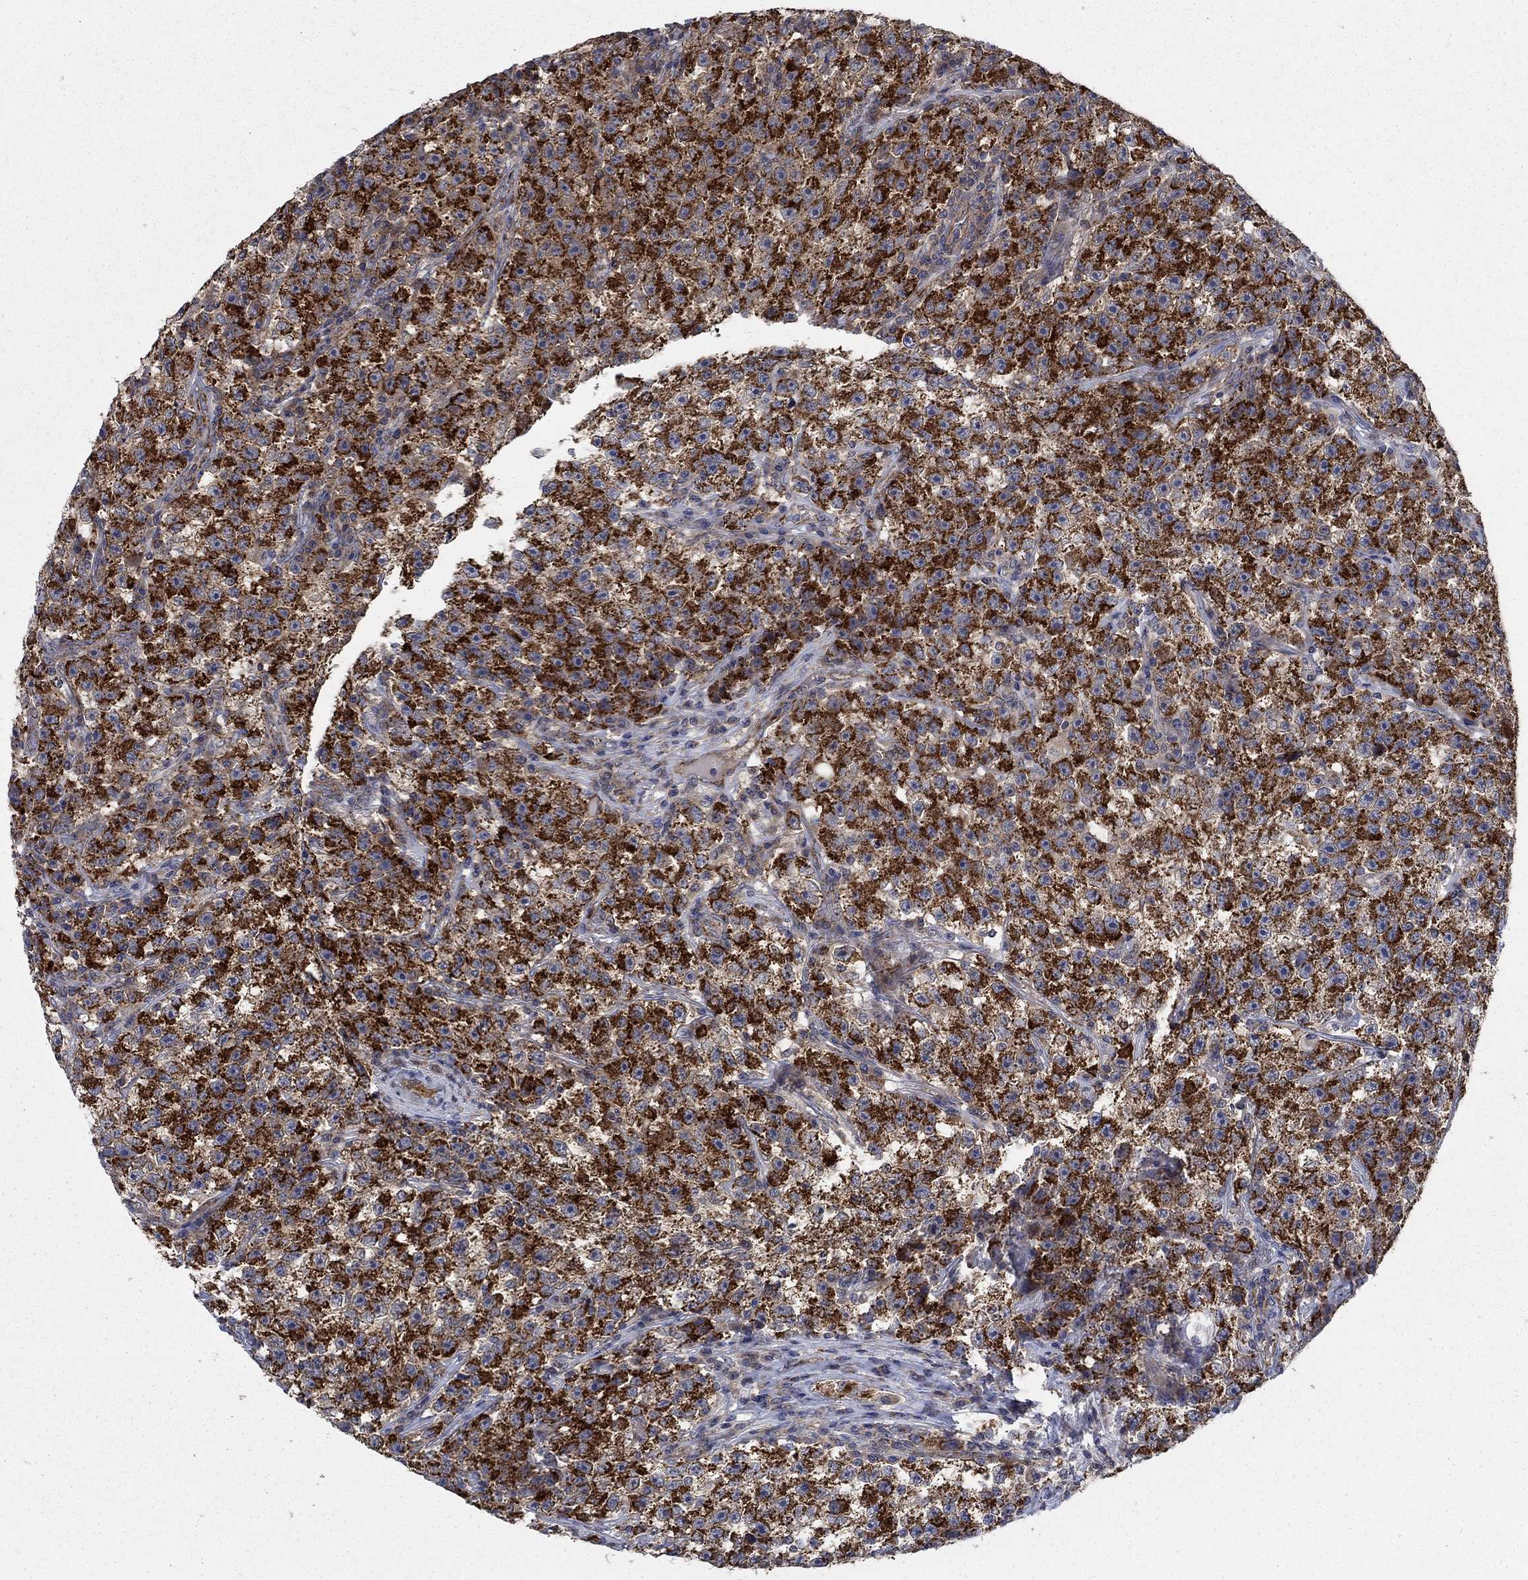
{"staining": {"intensity": "strong", "quantity": ">75%", "location": "cytoplasmic/membranous"}, "tissue": "testis cancer", "cell_type": "Tumor cells", "image_type": "cancer", "snomed": [{"axis": "morphology", "description": "Seminoma, NOS"}, {"axis": "topography", "description": "Testis"}], "caption": "Immunohistochemical staining of testis seminoma displays strong cytoplasmic/membranous protein expression in about >75% of tumor cells.", "gene": "NME7", "patient": {"sex": "male", "age": 22}}